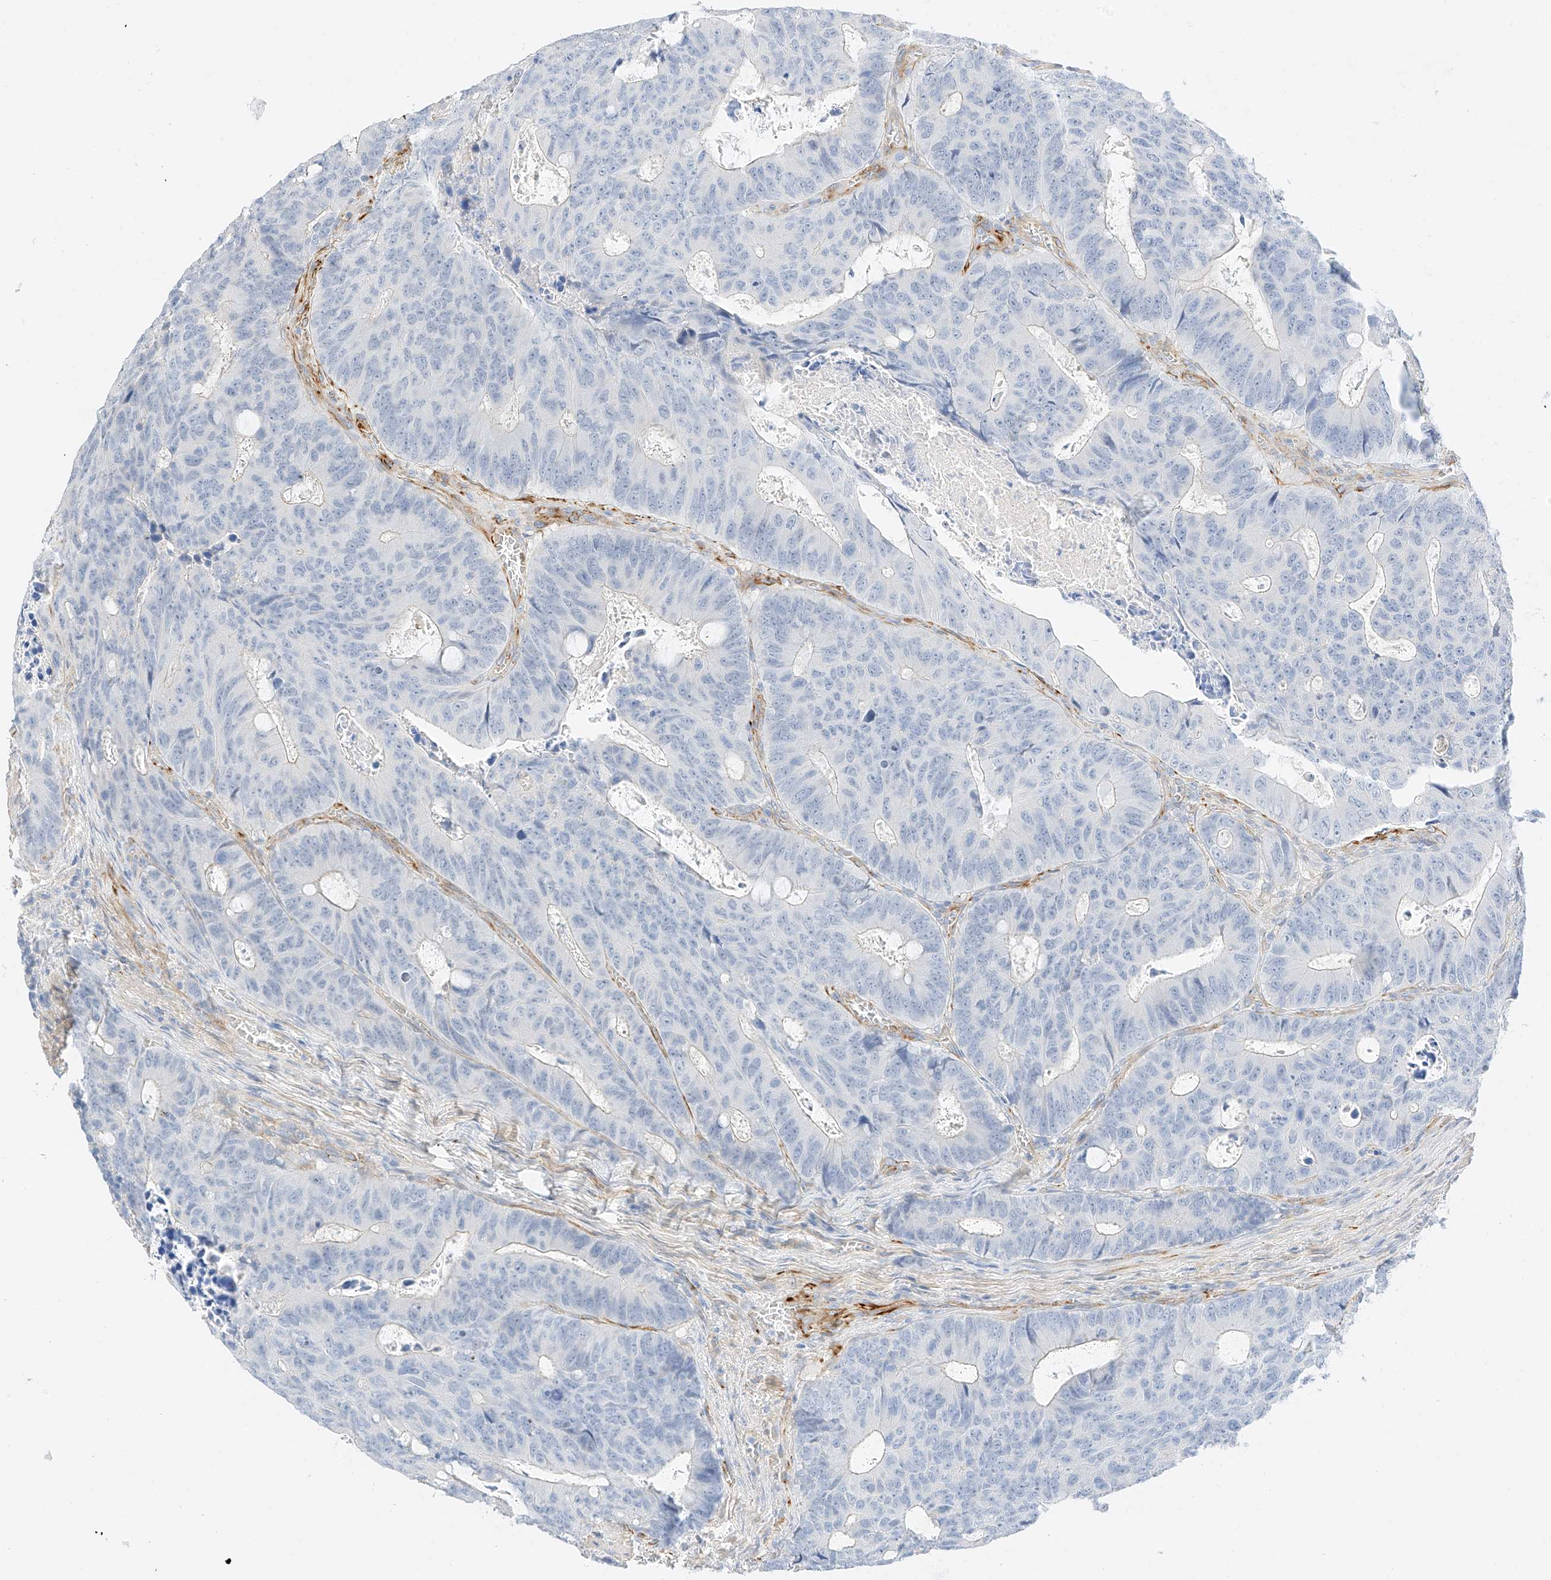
{"staining": {"intensity": "negative", "quantity": "none", "location": "none"}, "tissue": "colorectal cancer", "cell_type": "Tumor cells", "image_type": "cancer", "snomed": [{"axis": "morphology", "description": "Adenocarcinoma, NOS"}, {"axis": "topography", "description": "Colon"}], "caption": "DAB (3,3'-diaminobenzidine) immunohistochemical staining of colorectal adenocarcinoma demonstrates no significant expression in tumor cells.", "gene": "CDCP2", "patient": {"sex": "male", "age": 87}}